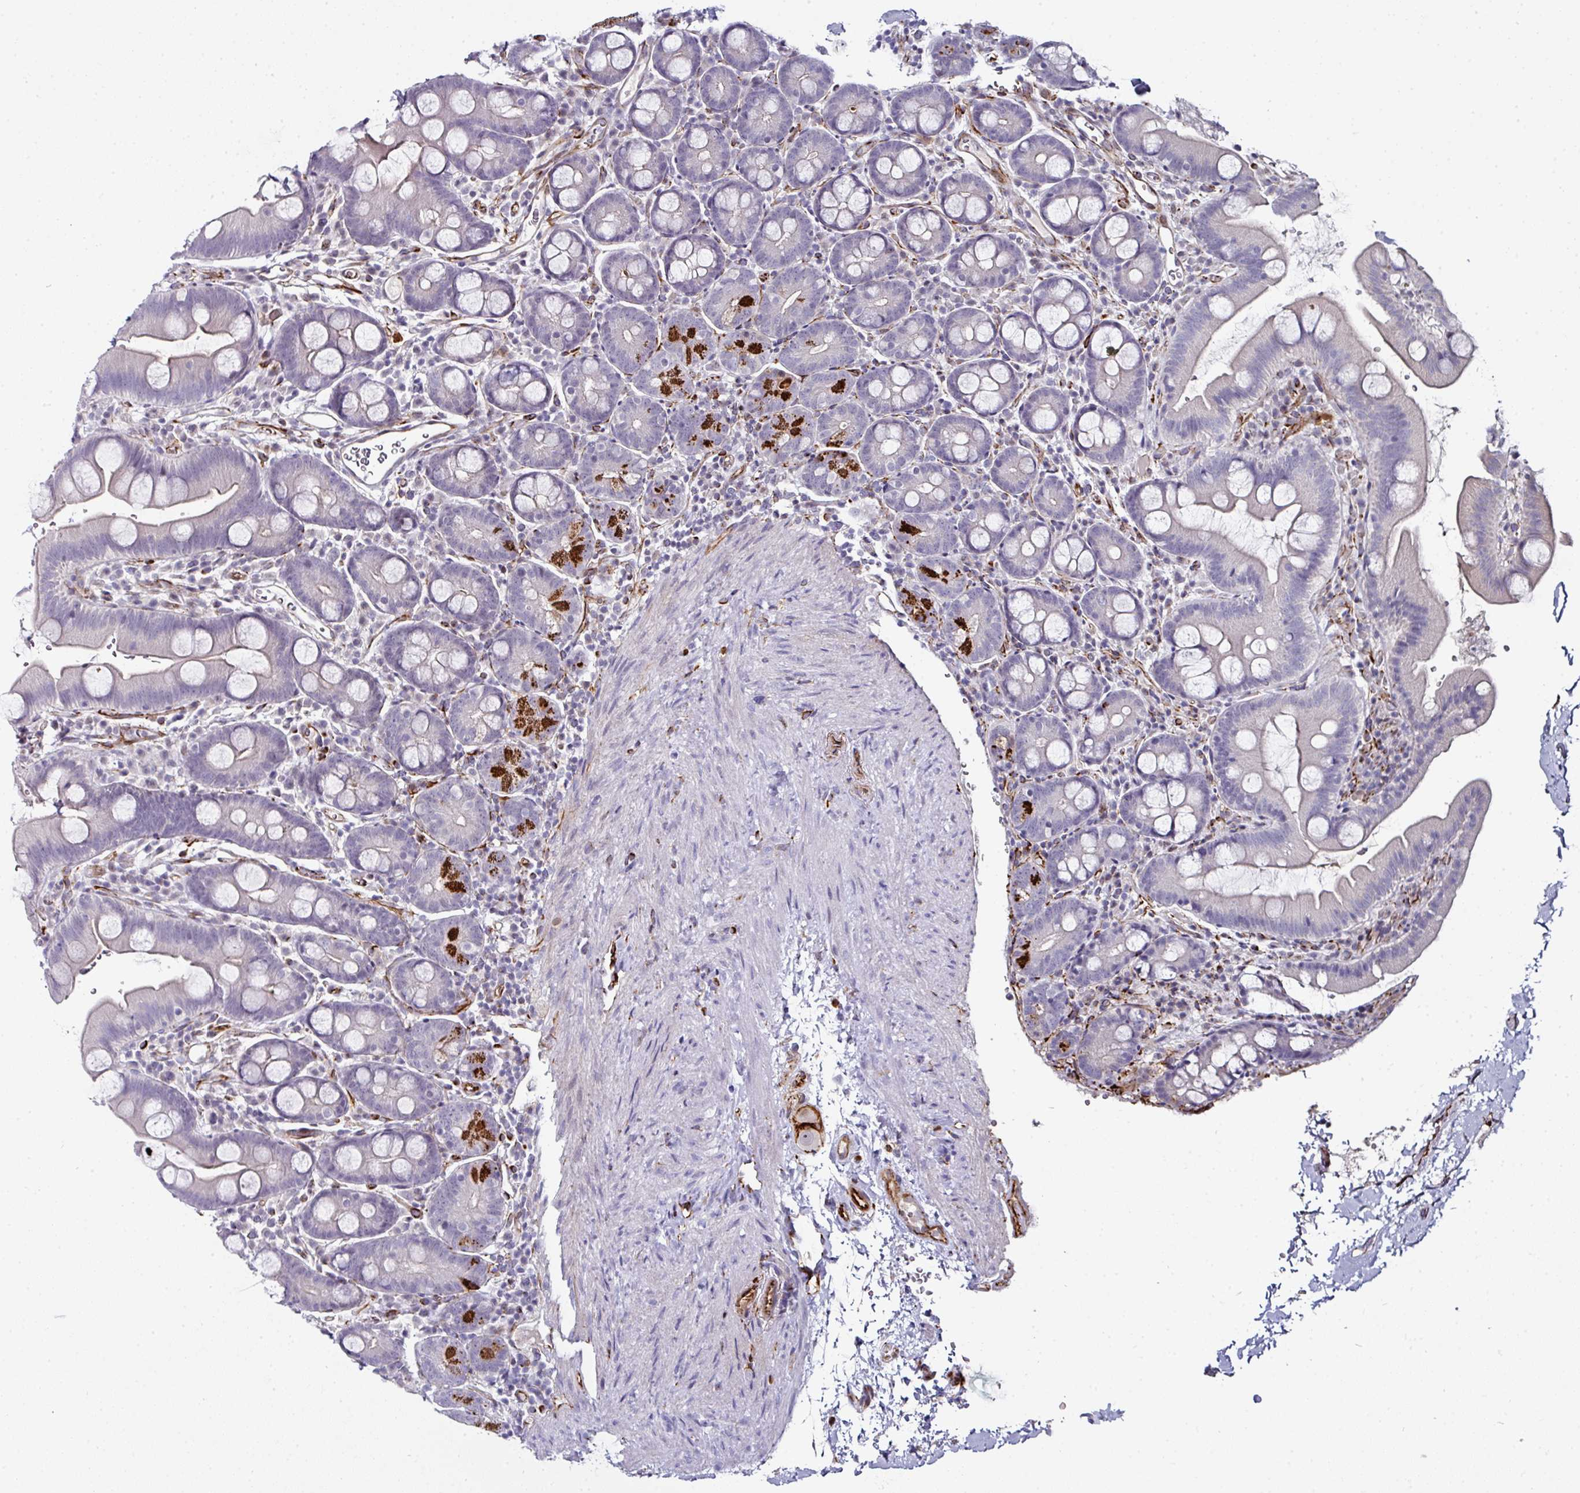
{"staining": {"intensity": "strong", "quantity": "<25%", "location": "cytoplasmic/membranous"}, "tissue": "small intestine", "cell_type": "Glandular cells", "image_type": "normal", "snomed": [{"axis": "morphology", "description": "Normal tissue, NOS"}, {"axis": "topography", "description": "Small intestine"}], "caption": "High-magnification brightfield microscopy of benign small intestine stained with DAB (brown) and counterstained with hematoxylin (blue). glandular cells exhibit strong cytoplasmic/membranous expression is identified in about<25% of cells.", "gene": "TMPRSS9", "patient": {"sex": "female", "age": 68}}